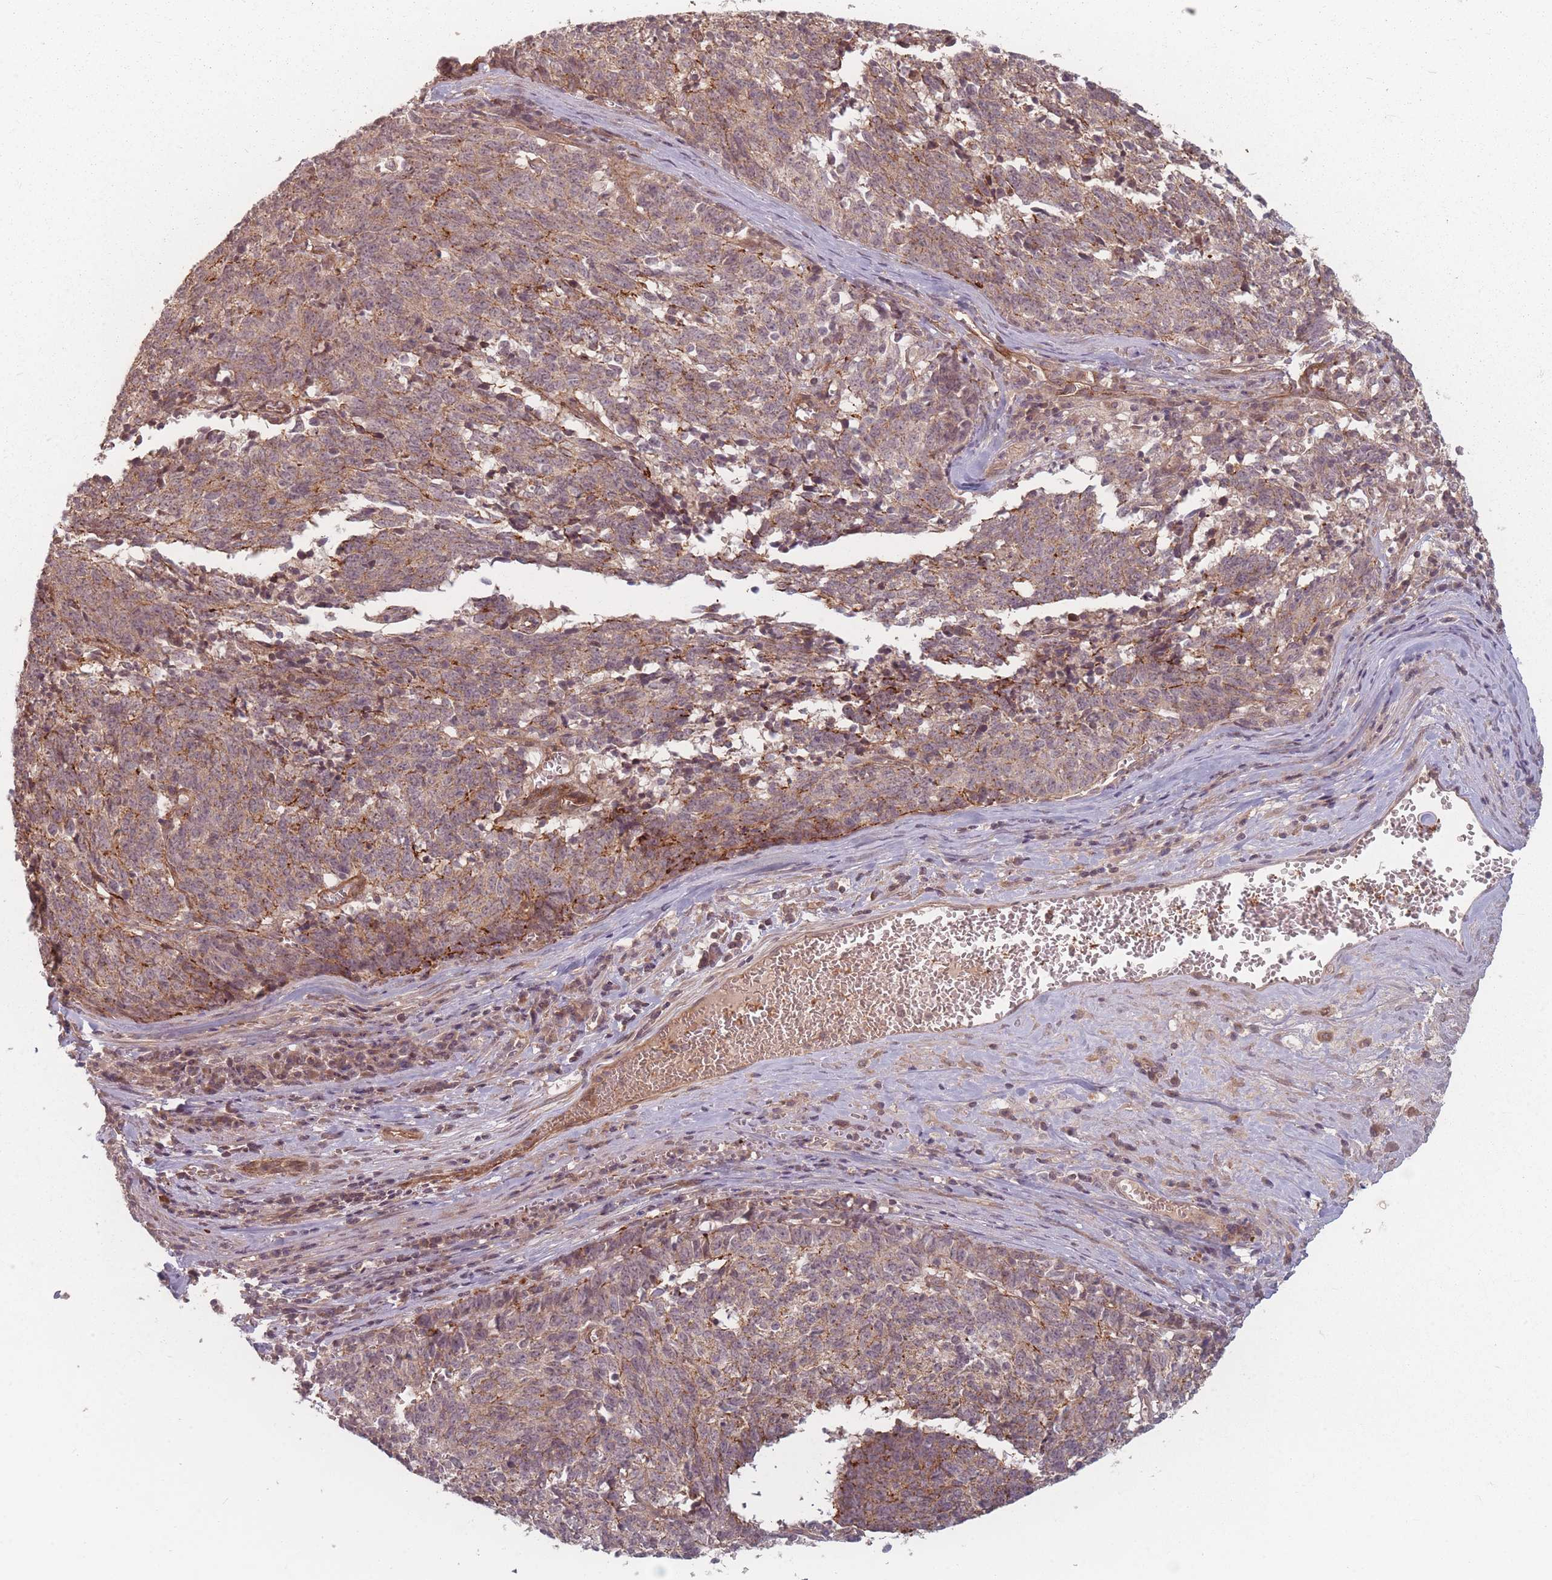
{"staining": {"intensity": "moderate", "quantity": ">75%", "location": "cytoplasmic/membranous"}, "tissue": "cervical cancer", "cell_type": "Tumor cells", "image_type": "cancer", "snomed": [{"axis": "morphology", "description": "Squamous cell carcinoma, NOS"}, {"axis": "topography", "description": "Cervix"}], "caption": "Brown immunohistochemical staining in human squamous cell carcinoma (cervical) displays moderate cytoplasmic/membranous staining in about >75% of tumor cells. (Stains: DAB (3,3'-diaminobenzidine) in brown, nuclei in blue, Microscopy: brightfield microscopy at high magnification).", "gene": "HAGH", "patient": {"sex": "female", "age": 29}}